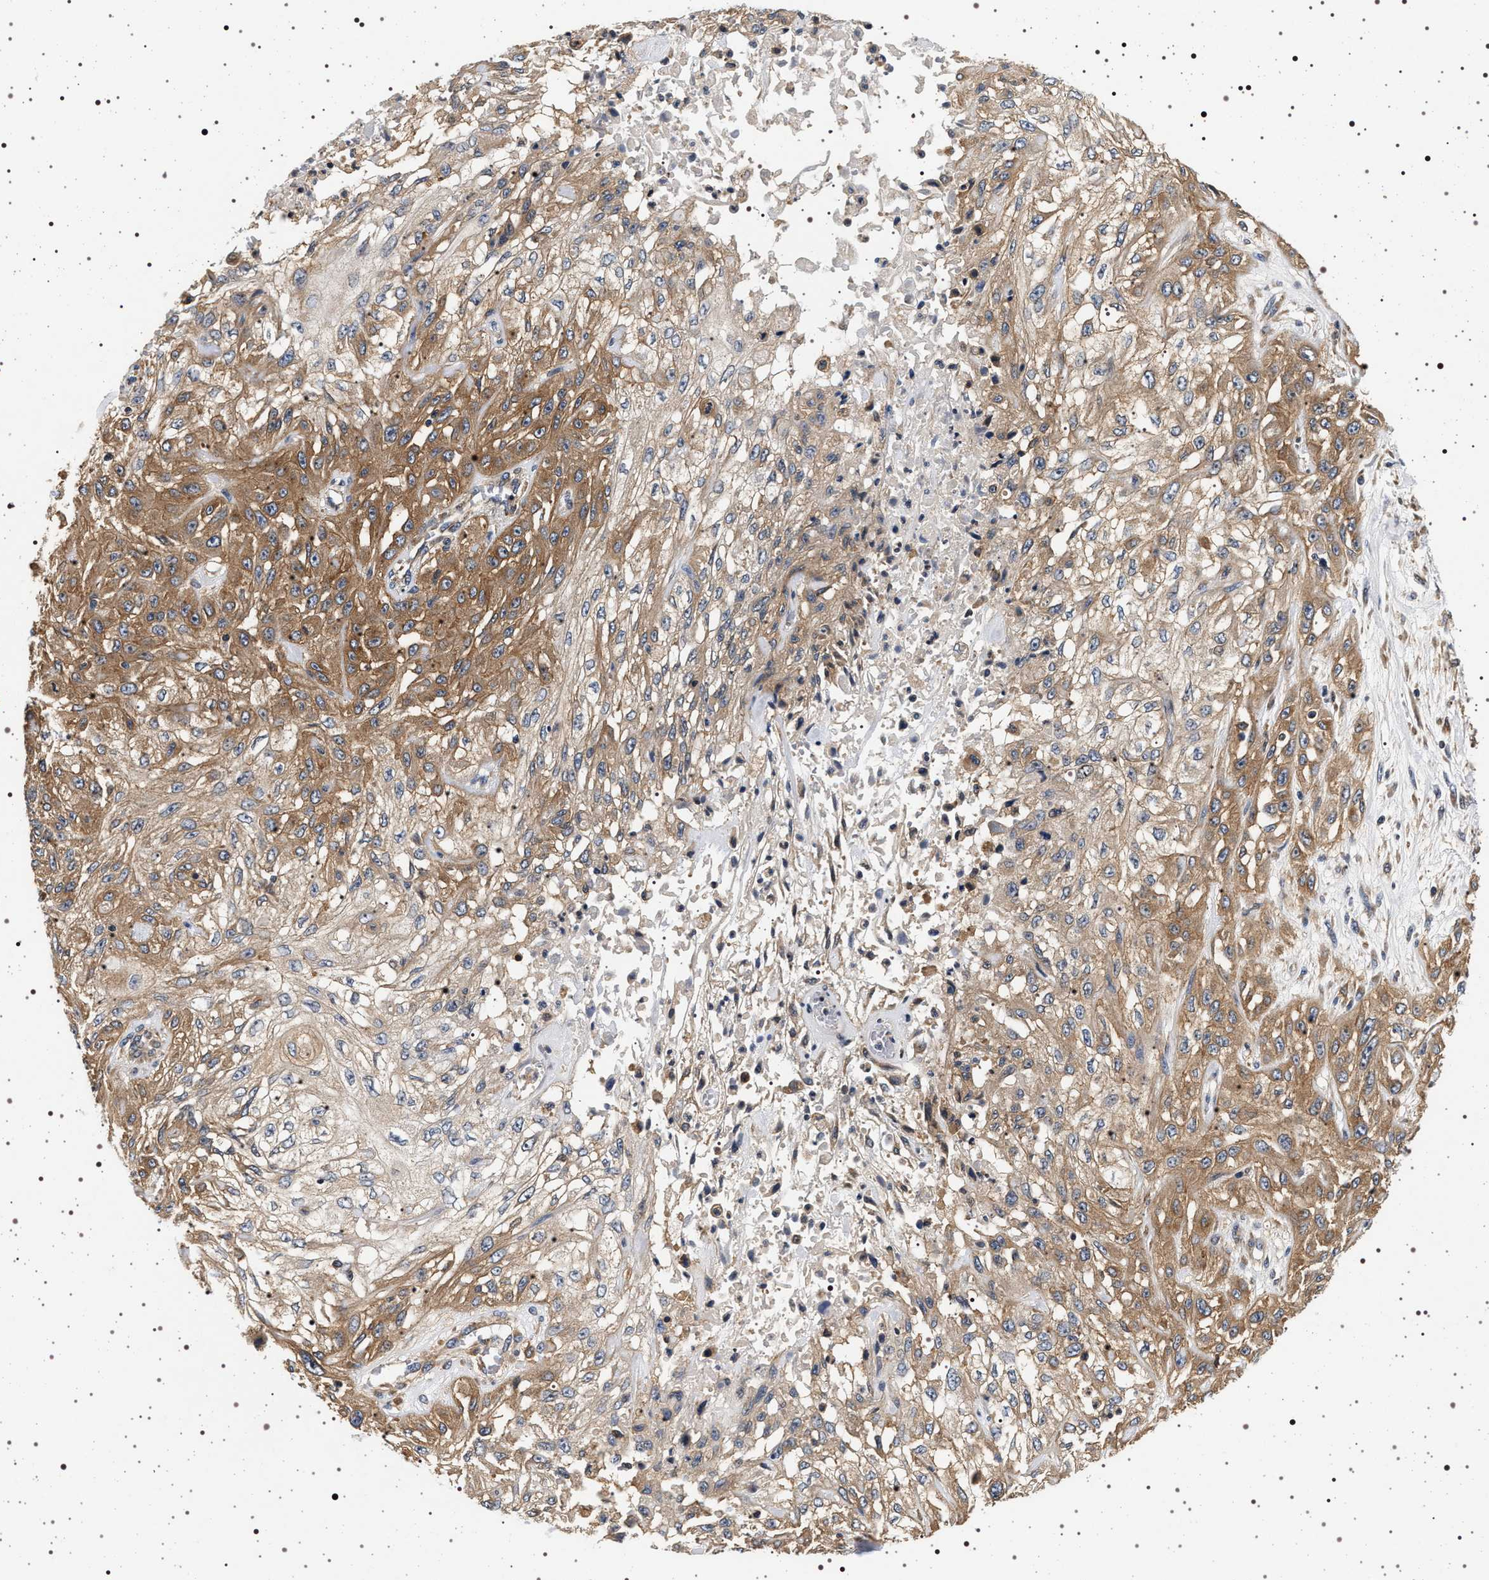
{"staining": {"intensity": "moderate", "quantity": ">75%", "location": "cytoplasmic/membranous"}, "tissue": "skin cancer", "cell_type": "Tumor cells", "image_type": "cancer", "snomed": [{"axis": "morphology", "description": "Squamous cell carcinoma, NOS"}, {"axis": "morphology", "description": "Squamous cell carcinoma, metastatic, NOS"}, {"axis": "topography", "description": "Skin"}, {"axis": "topography", "description": "Lymph node"}], "caption": "An IHC photomicrograph of neoplastic tissue is shown. Protein staining in brown labels moderate cytoplasmic/membranous positivity in skin cancer within tumor cells. Ihc stains the protein in brown and the nuclei are stained blue.", "gene": "DCBLD2", "patient": {"sex": "male", "age": 75}}